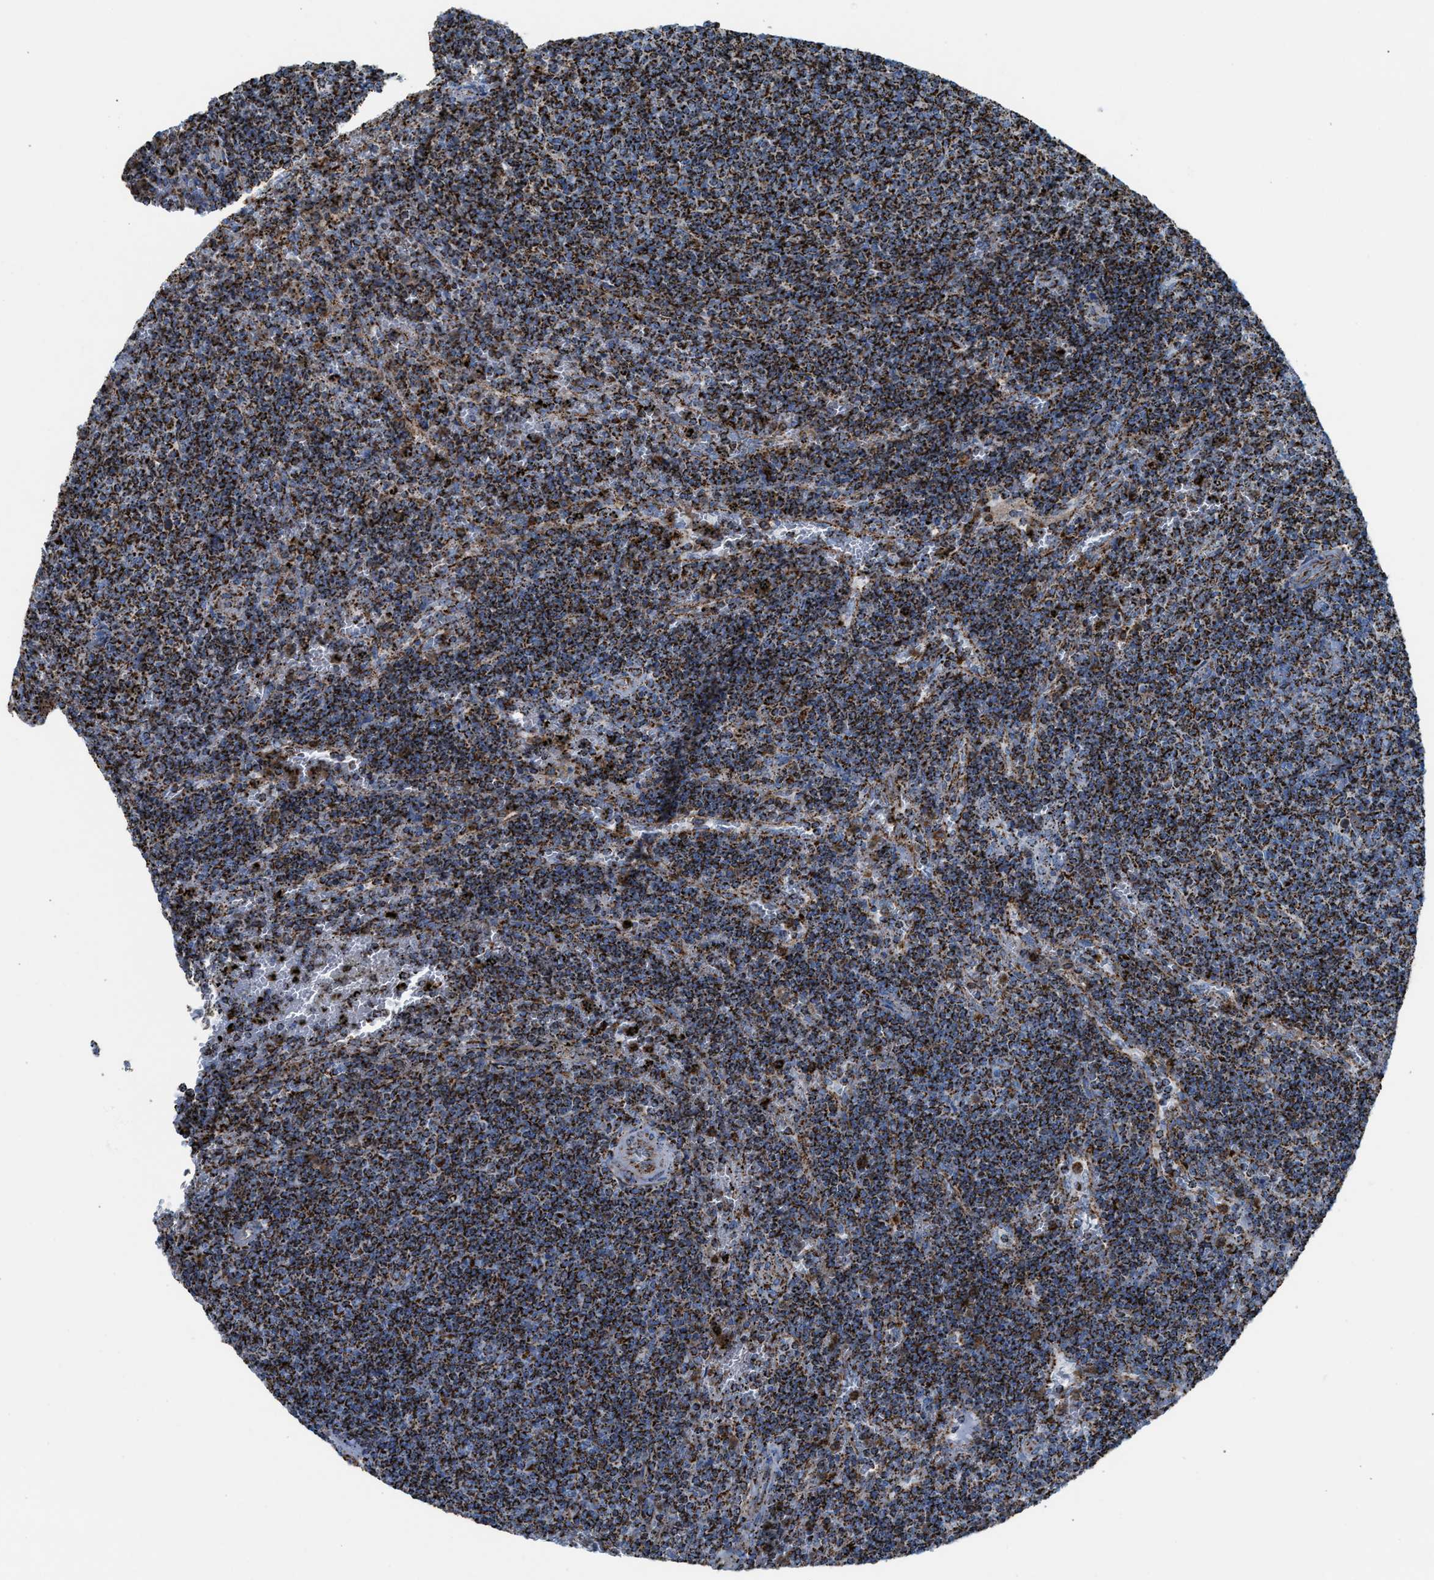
{"staining": {"intensity": "strong", "quantity": ">75%", "location": "cytoplasmic/membranous"}, "tissue": "lymphoma", "cell_type": "Tumor cells", "image_type": "cancer", "snomed": [{"axis": "morphology", "description": "Malignant lymphoma, non-Hodgkin's type, Low grade"}, {"axis": "topography", "description": "Spleen"}], "caption": "Strong cytoplasmic/membranous expression for a protein is seen in approximately >75% of tumor cells of low-grade malignant lymphoma, non-Hodgkin's type using immunohistochemistry.", "gene": "ECHS1", "patient": {"sex": "female", "age": 50}}